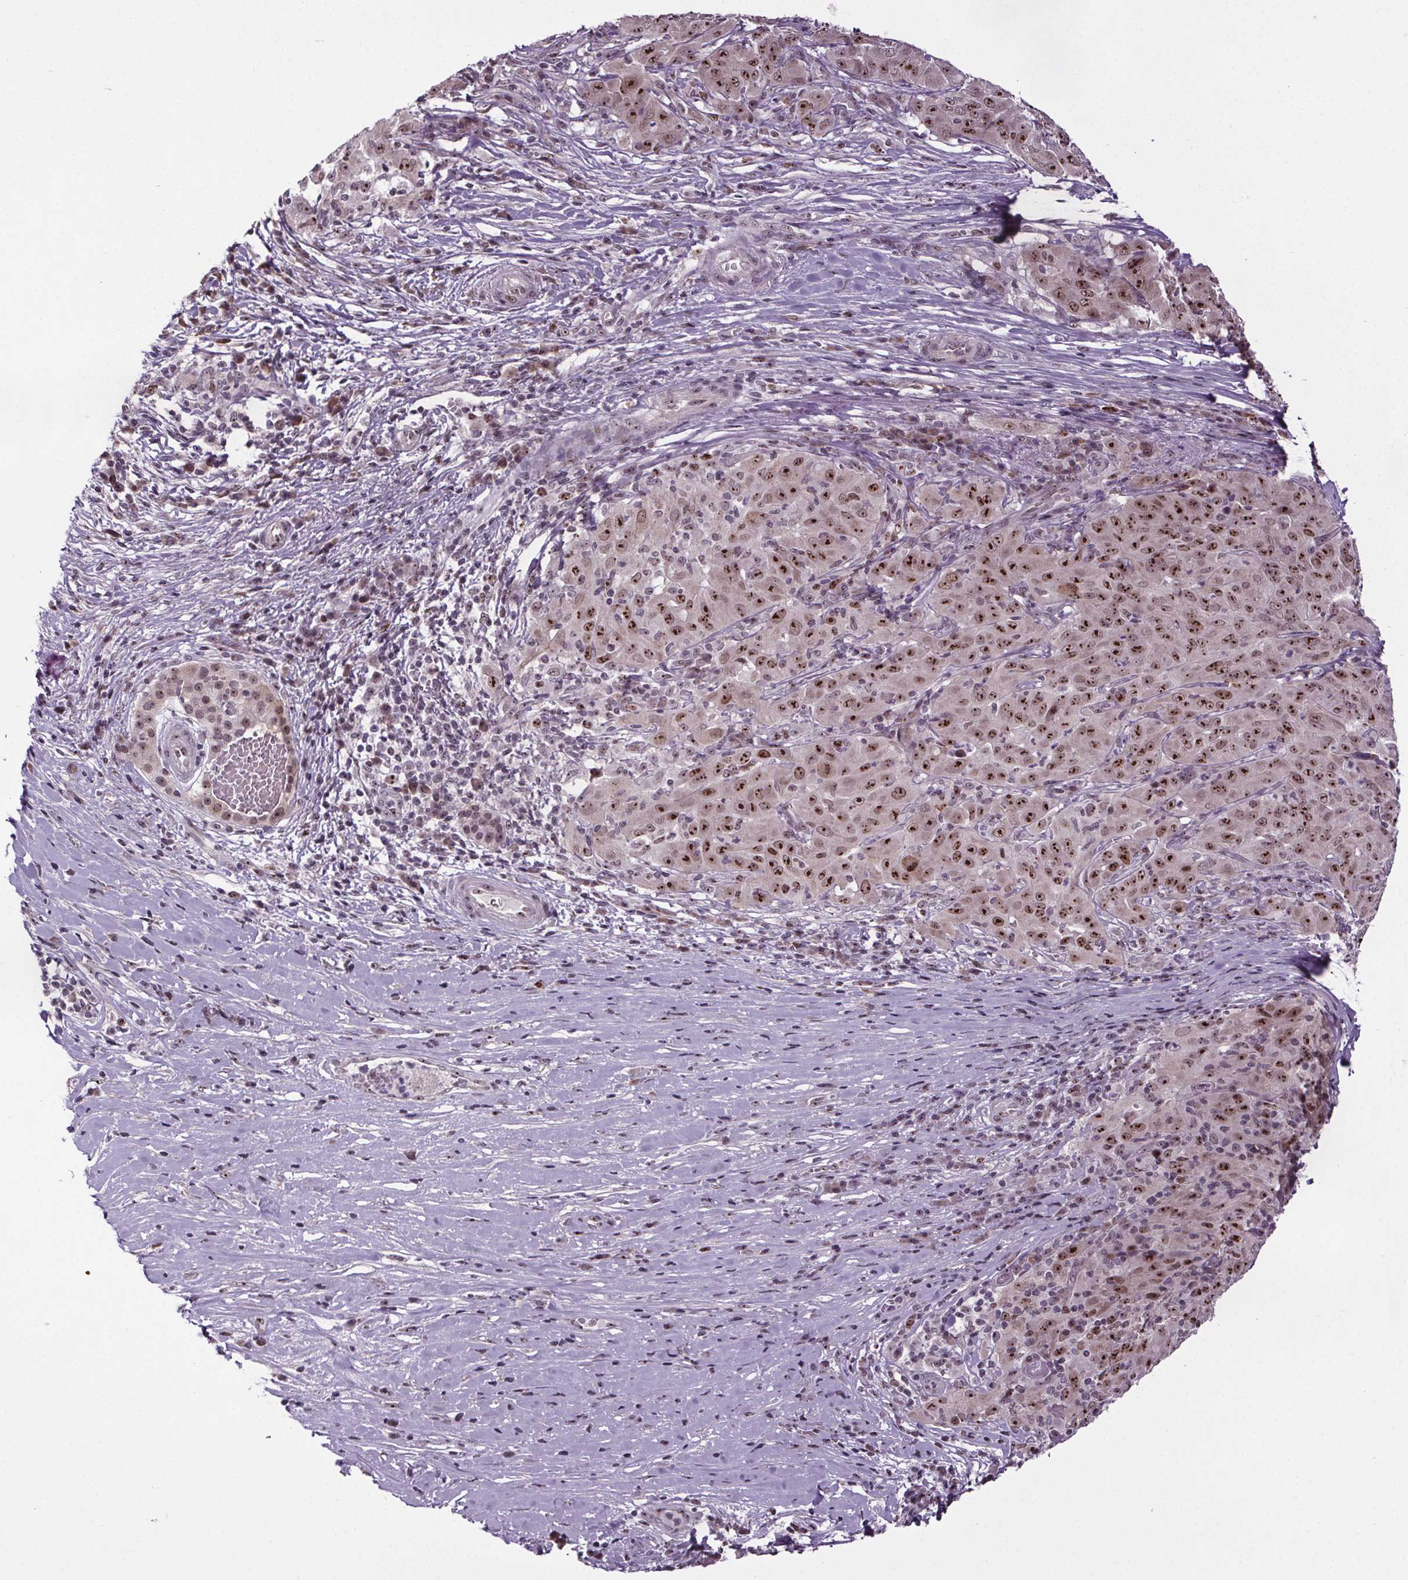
{"staining": {"intensity": "strong", "quantity": ">75%", "location": "nuclear"}, "tissue": "pancreatic cancer", "cell_type": "Tumor cells", "image_type": "cancer", "snomed": [{"axis": "morphology", "description": "Adenocarcinoma, NOS"}, {"axis": "topography", "description": "Pancreas"}], "caption": "This image reveals pancreatic cancer (adenocarcinoma) stained with IHC to label a protein in brown. The nuclear of tumor cells show strong positivity for the protein. Nuclei are counter-stained blue.", "gene": "ATMIN", "patient": {"sex": "male", "age": 63}}